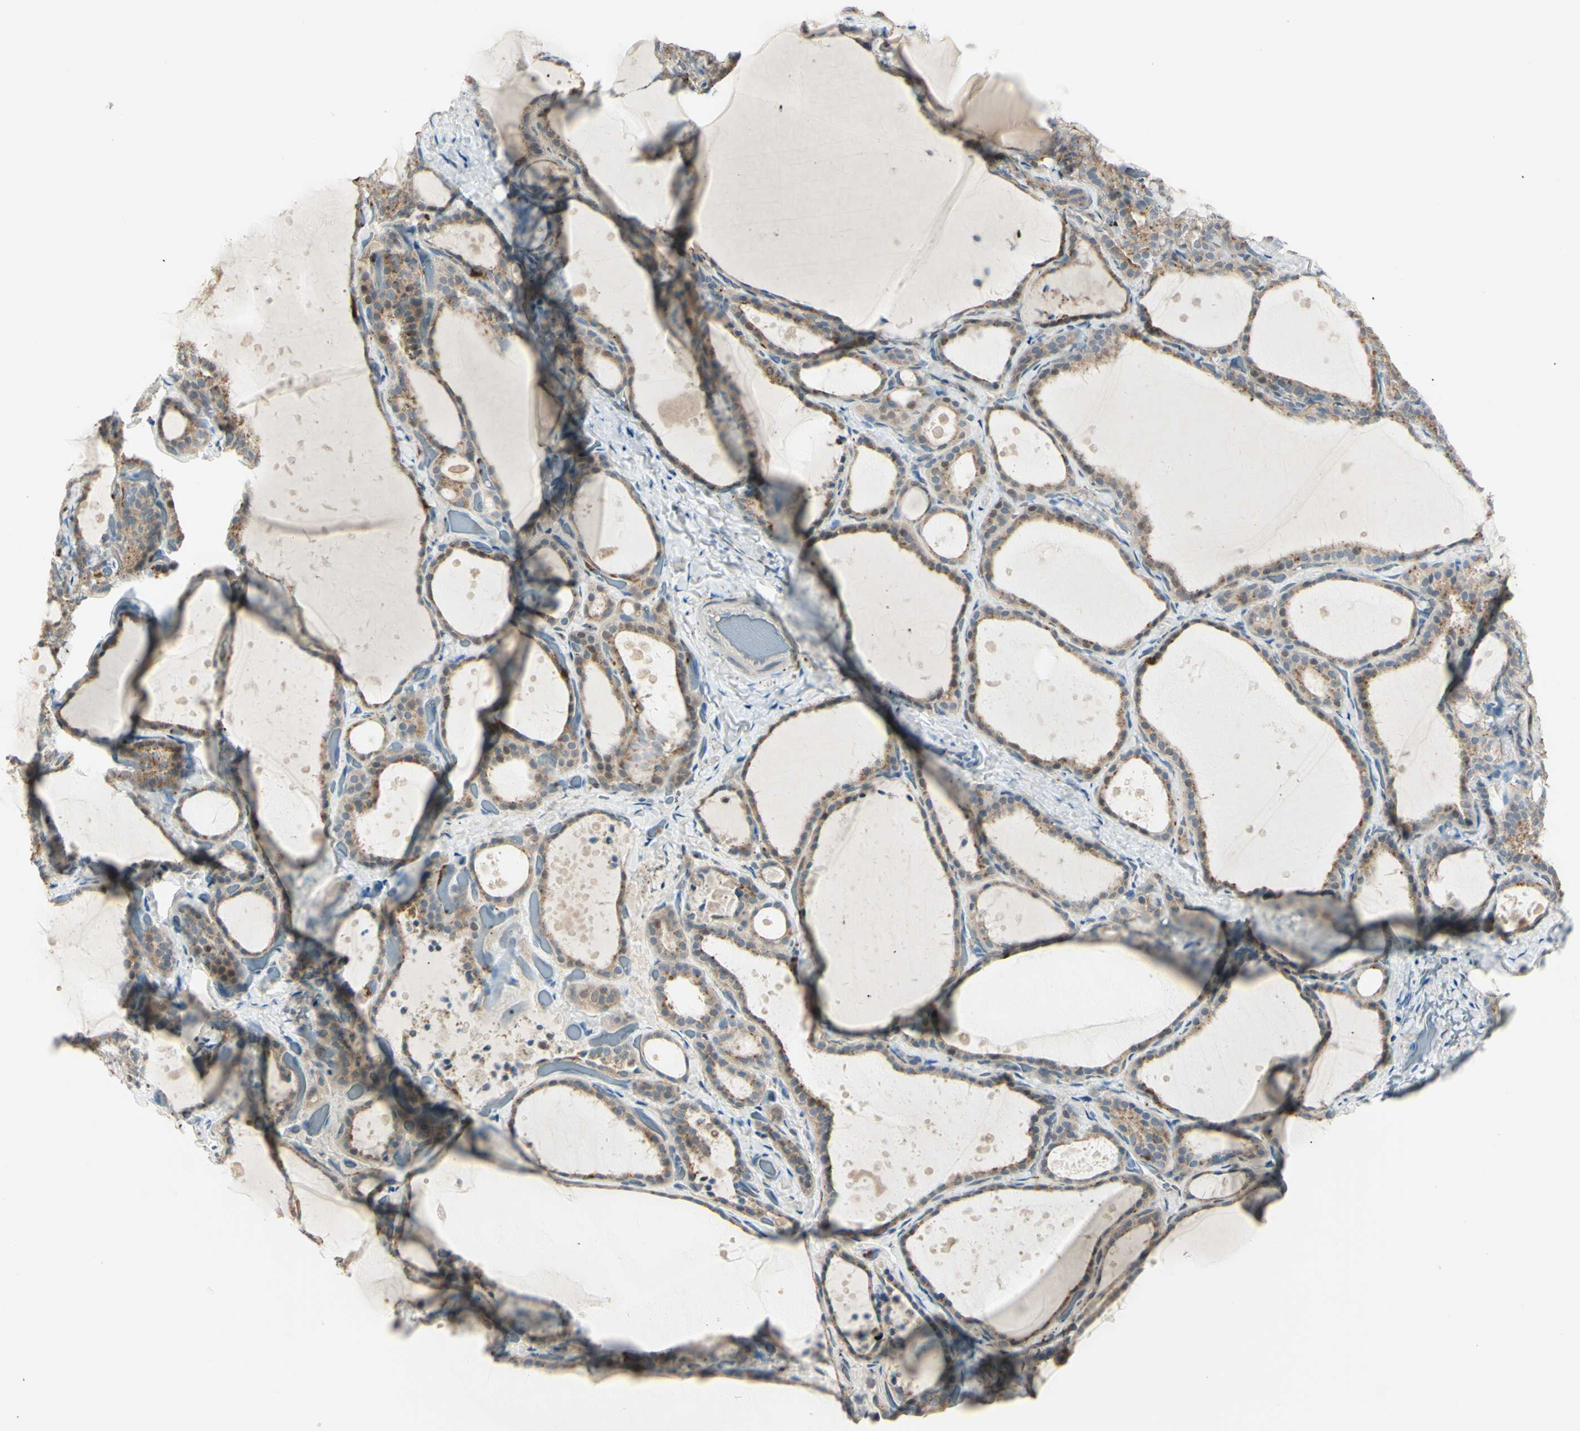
{"staining": {"intensity": "weak", "quantity": ">75%", "location": "cytoplasmic/membranous"}, "tissue": "thyroid gland", "cell_type": "Glandular cells", "image_type": "normal", "snomed": [{"axis": "morphology", "description": "Normal tissue, NOS"}, {"axis": "topography", "description": "Thyroid gland"}], "caption": "IHC photomicrograph of benign thyroid gland: human thyroid gland stained using immunohistochemistry (IHC) reveals low levels of weak protein expression localized specifically in the cytoplasmic/membranous of glandular cells, appearing as a cytoplasmic/membranous brown color.", "gene": "CYRIB", "patient": {"sex": "female", "age": 44}}